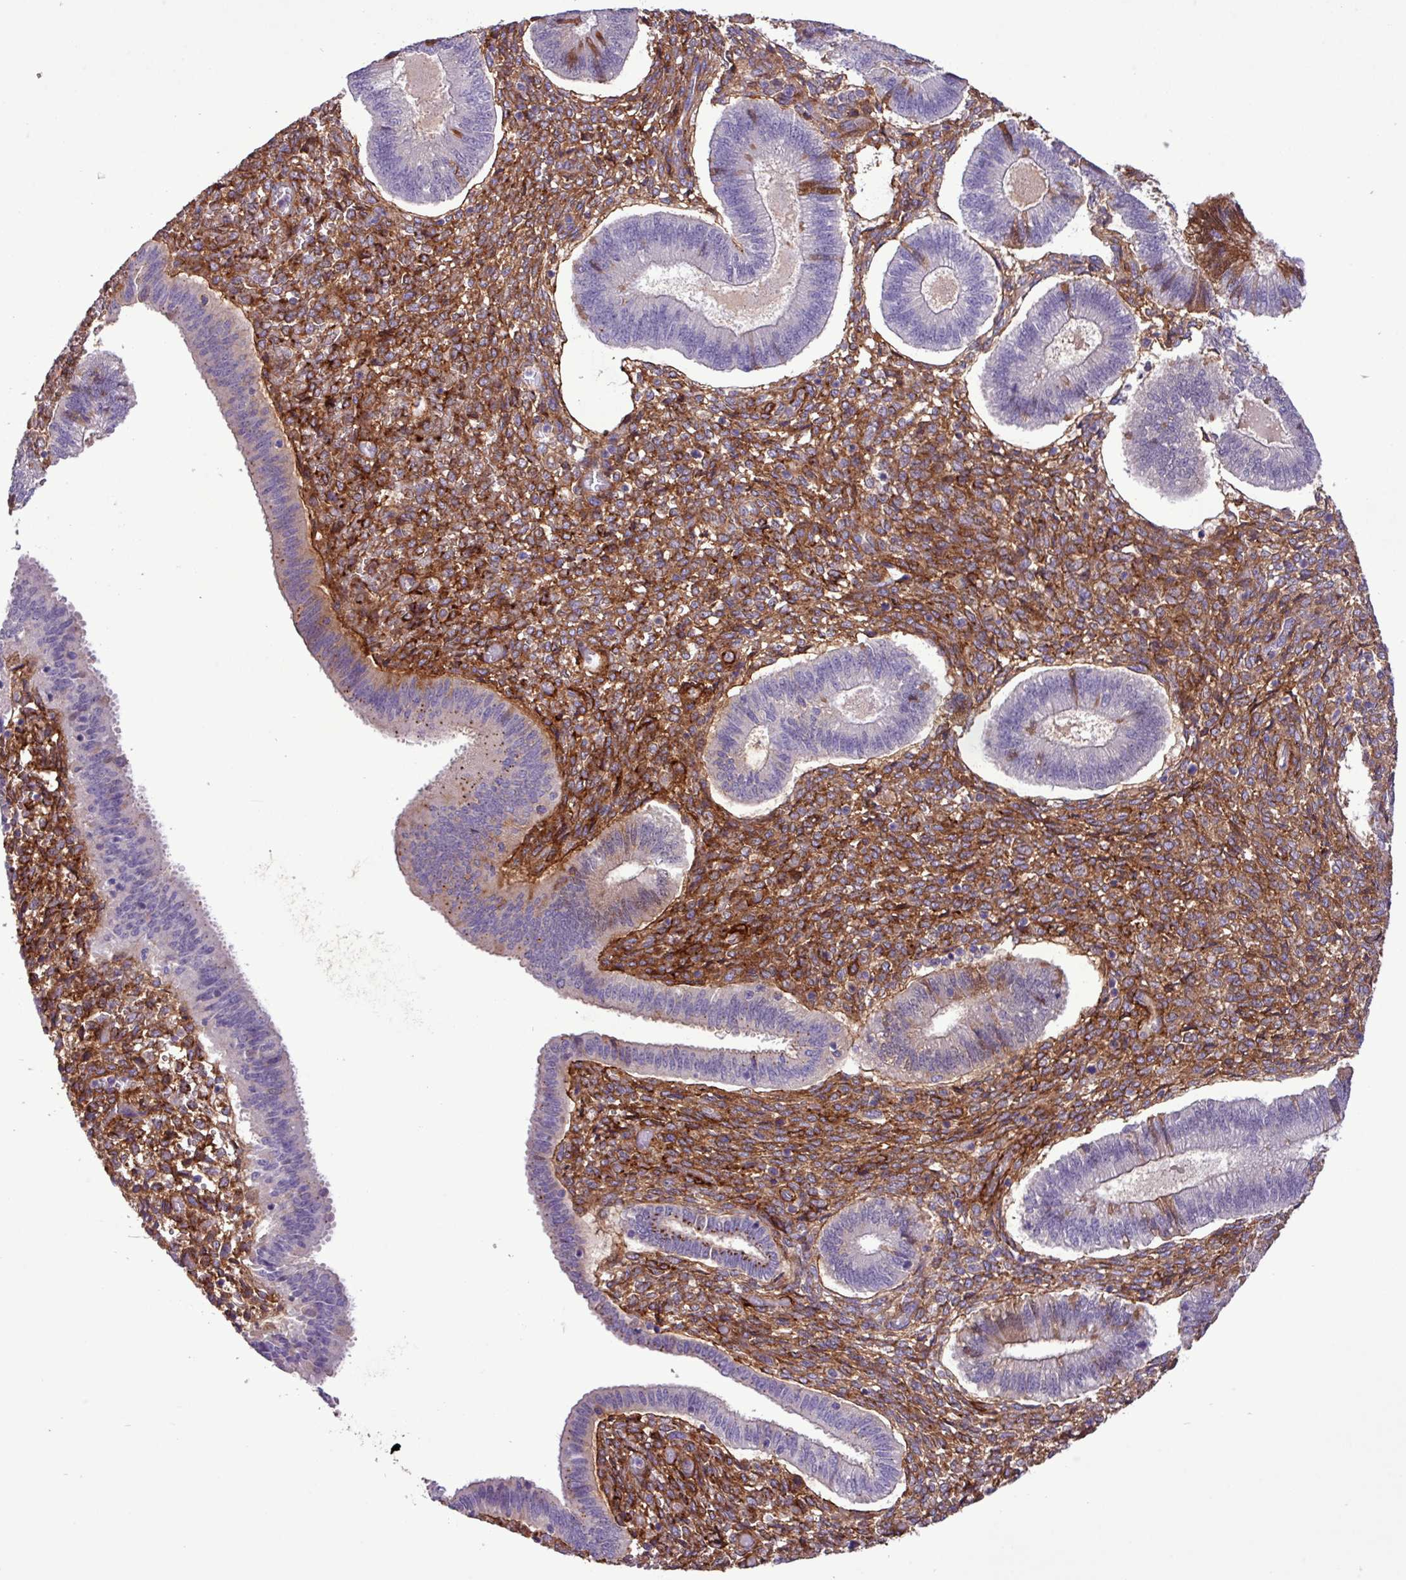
{"staining": {"intensity": "moderate", "quantity": "25%-75%", "location": "cytoplasmic/membranous"}, "tissue": "endometrium", "cell_type": "Cells in endometrial stroma", "image_type": "normal", "snomed": [{"axis": "morphology", "description": "Normal tissue, NOS"}, {"axis": "topography", "description": "Endometrium"}], "caption": "This image reveals IHC staining of unremarkable human endometrium, with medium moderate cytoplasmic/membranous expression in about 25%-75% of cells in endometrial stroma.", "gene": "CD248", "patient": {"sex": "female", "age": 25}}